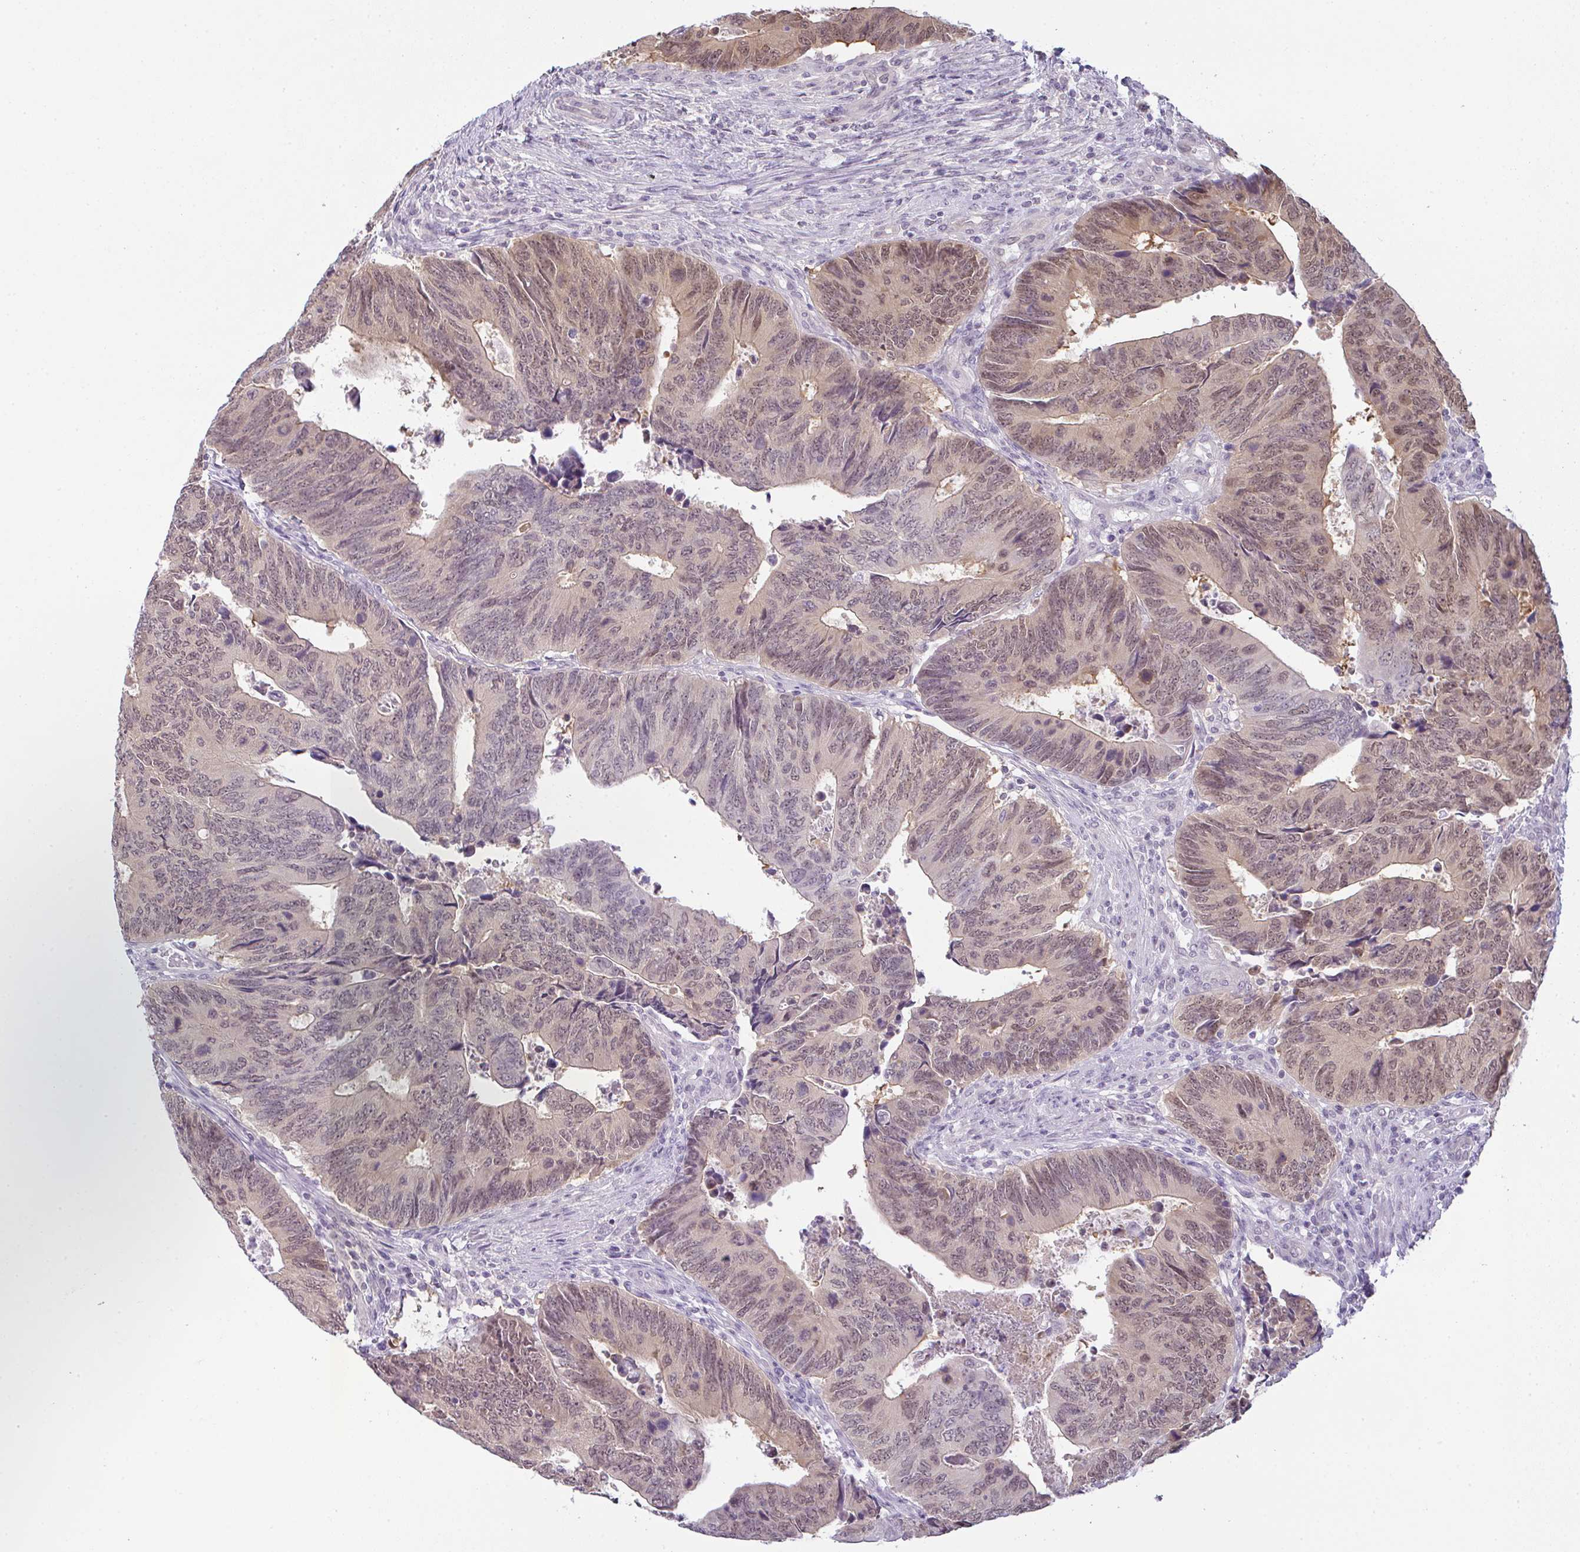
{"staining": {"intensity": "weak", "quantity": "25%-75%", "location": "nuclear"}, "tissue": "colorectal cancer", "cell_type": "Tumor cells", "image_type": "cancer", "snomed": [{"axis": "morphology", "description": "Adenocarcinoma, NOS"}, {"axis": "topography", "description": "Colon"}], "caption": "This is a histology image of immunohistochemistry staining of colorectal cancer, which shows weak positivity in the nuclear of tumor cells.", "gene": "CSE1L", "patient": {"sex": "male", "age": 87}}